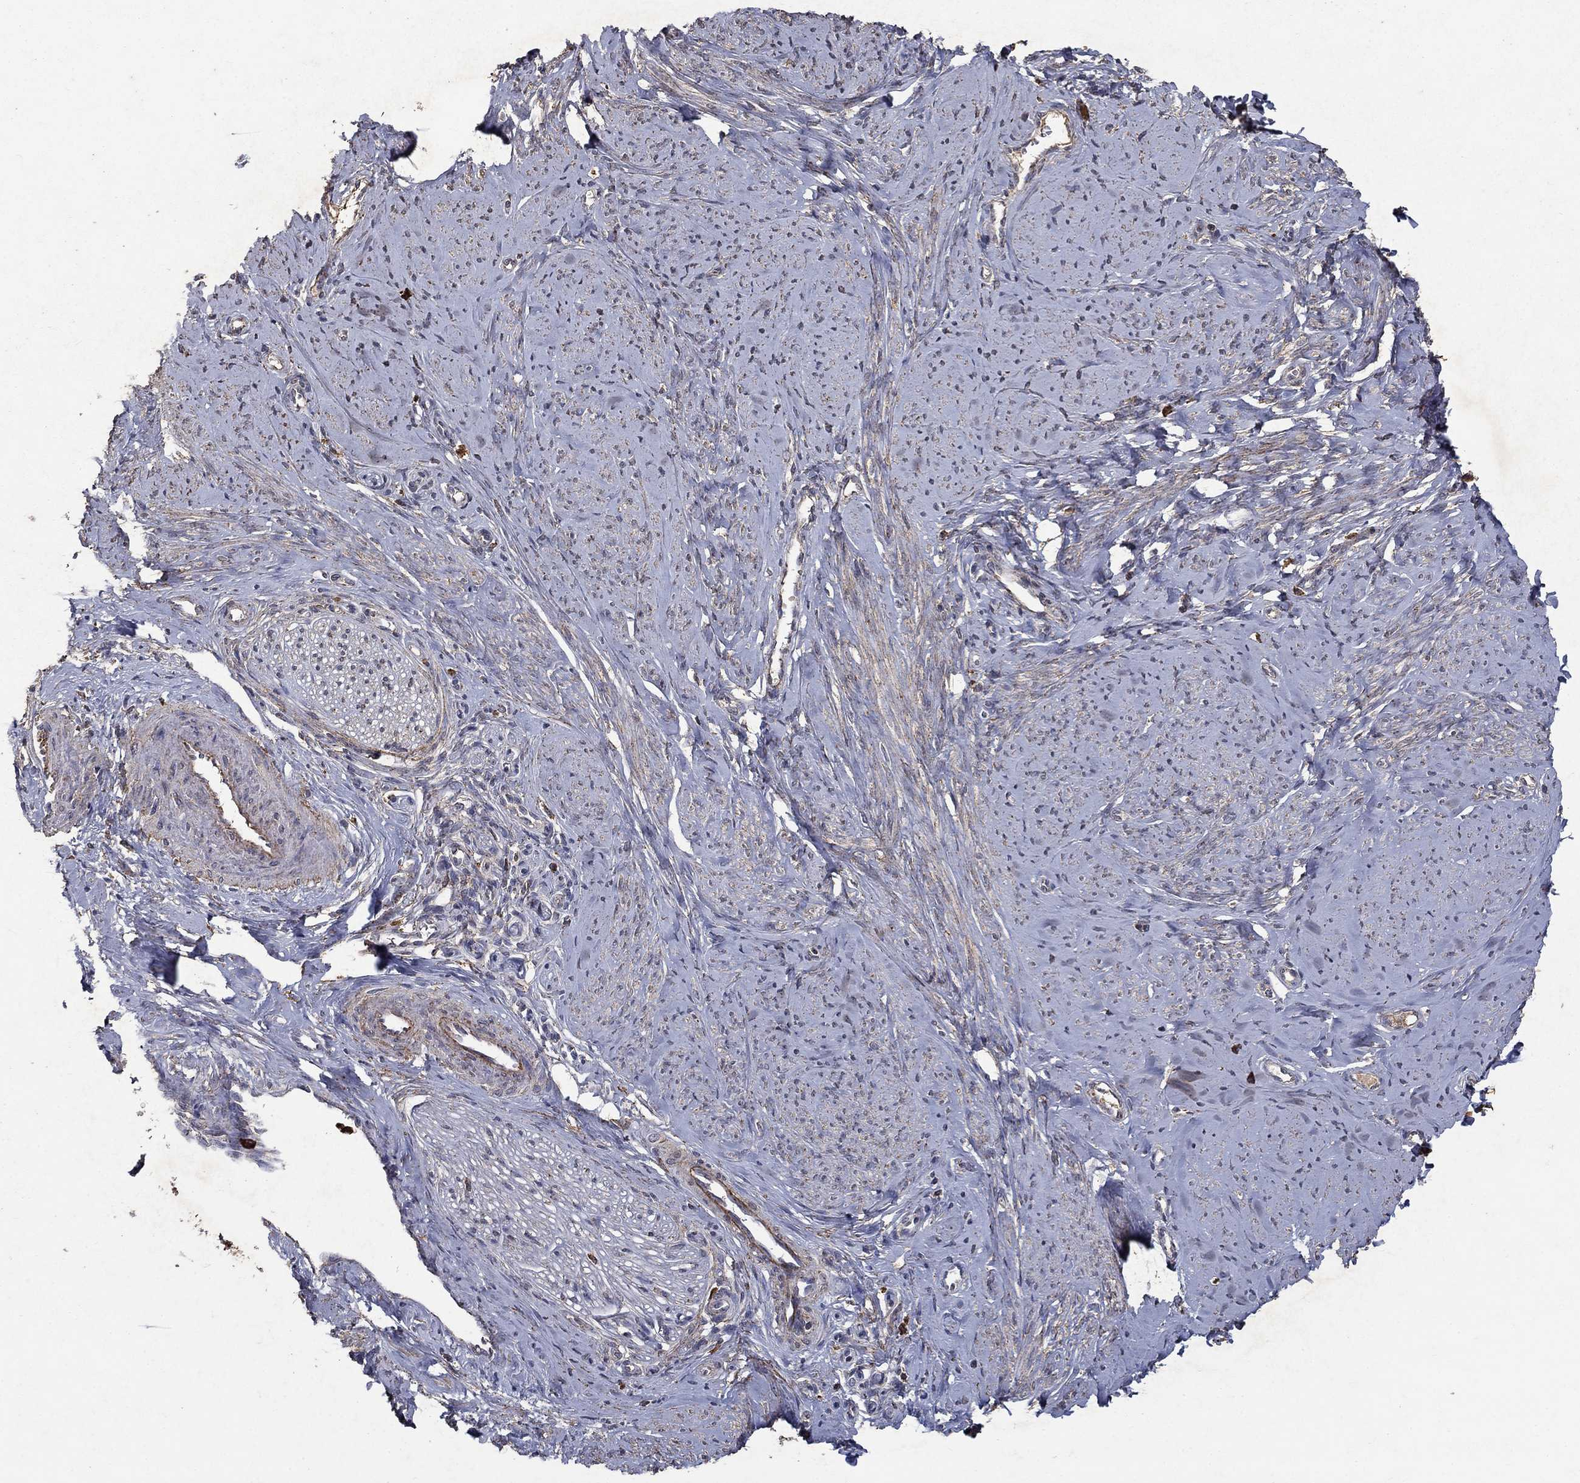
{"staining": {"intensity": "weak", "quantity": "25%-75%", "location": "cytoplasmic/membranous"}, "tissue": "smooth muscle", "cell_type": "Smooth muscle cells", "image_type": "normal", "snomed": [{"axis": "morphology", "description": "Normal tissue, NOS"}, {"axis": "topography", "description": "Smooth muscle"}], "caption": "A brown stain shows weak cytoplasmic/membranous positivity of a protein in smooth muscle cells of benign smooth muscle.", "gene": "CD24", "patient": {"sex": "female", "age": 48}}